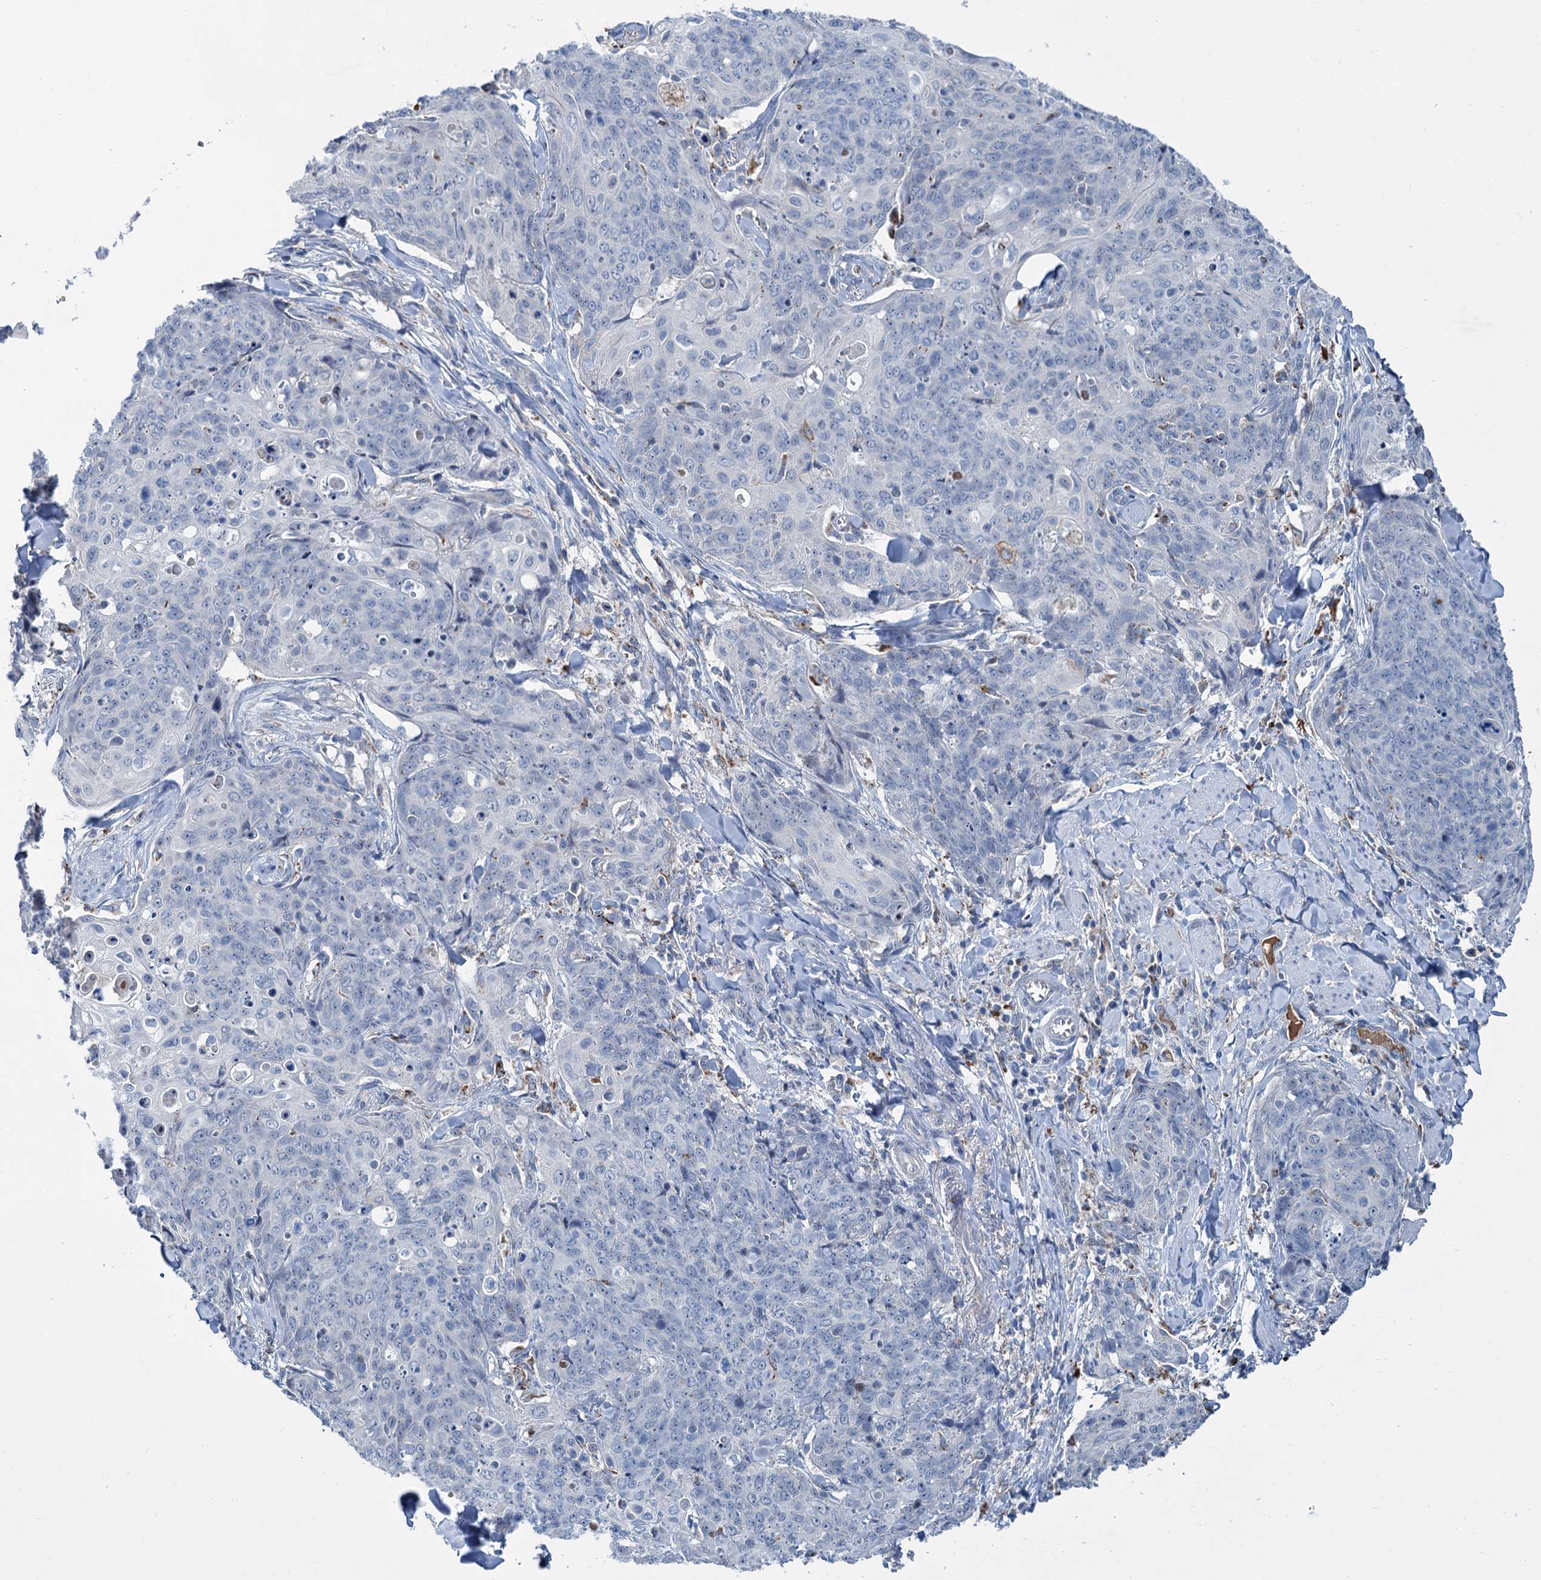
{"staining": {"intensity": "negative", "quantity": "none", "location": "none"}, "tissue": "skin cancer", "cell_type": "Tumor cells", "image_type": "cancer", "snomed": [{"axis": "morphology", "description": "Squamous cell carcinoma, NOS"}, {"axis": "topography", "description": "Skin"}, {"axis": "topography", "description": "Vulva"}], "caption": "An image of skin squamous cell carcinoma stained for a protein exhibits no brown staining in tumor cells.", "gene": "LPIN1", "patient": {"sex": "female", "age": 85}}